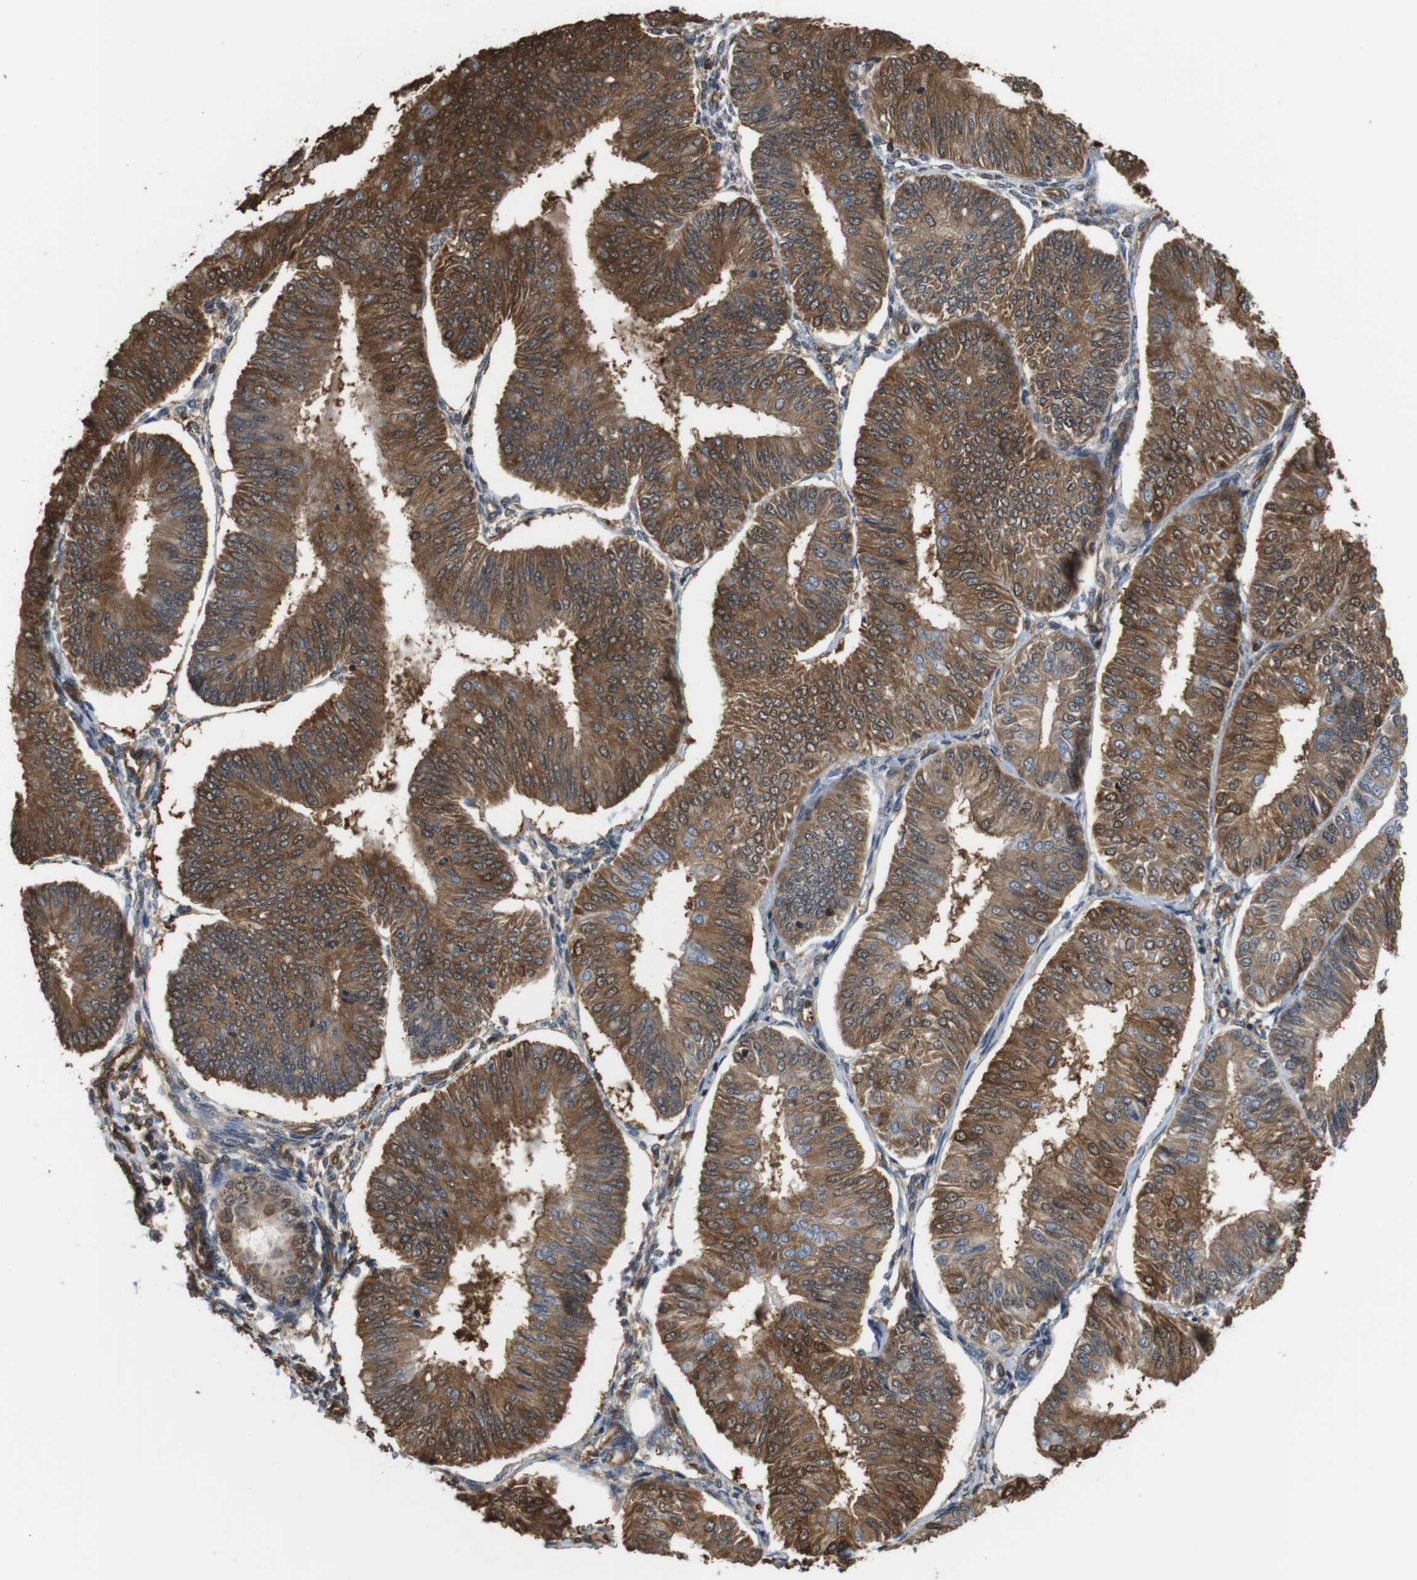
{"staining": {"intensity": "moderate", "quantity": ">75%", "location": "cytoplasmic/membranous,nuclear"}, "tissue": "endometrial cancer", "cell_type": "Tumor cells", "image_type": "cancer", "snomed": [{"axis": "morphology", "description": "Adenocarcinoma, NOS"}, {"axis": "topography", "description": "Endometrium"}], "caption": "Endometrial cancer (adenocarcinoma) tissue demonstrates moderate cytoplasmic/membranous and nuclear staining in approximately >75% of tumor cells, visualized by immunohistochemistry.", "gene": "LDHA", "patient": {"sex": "female", "age": 58}}